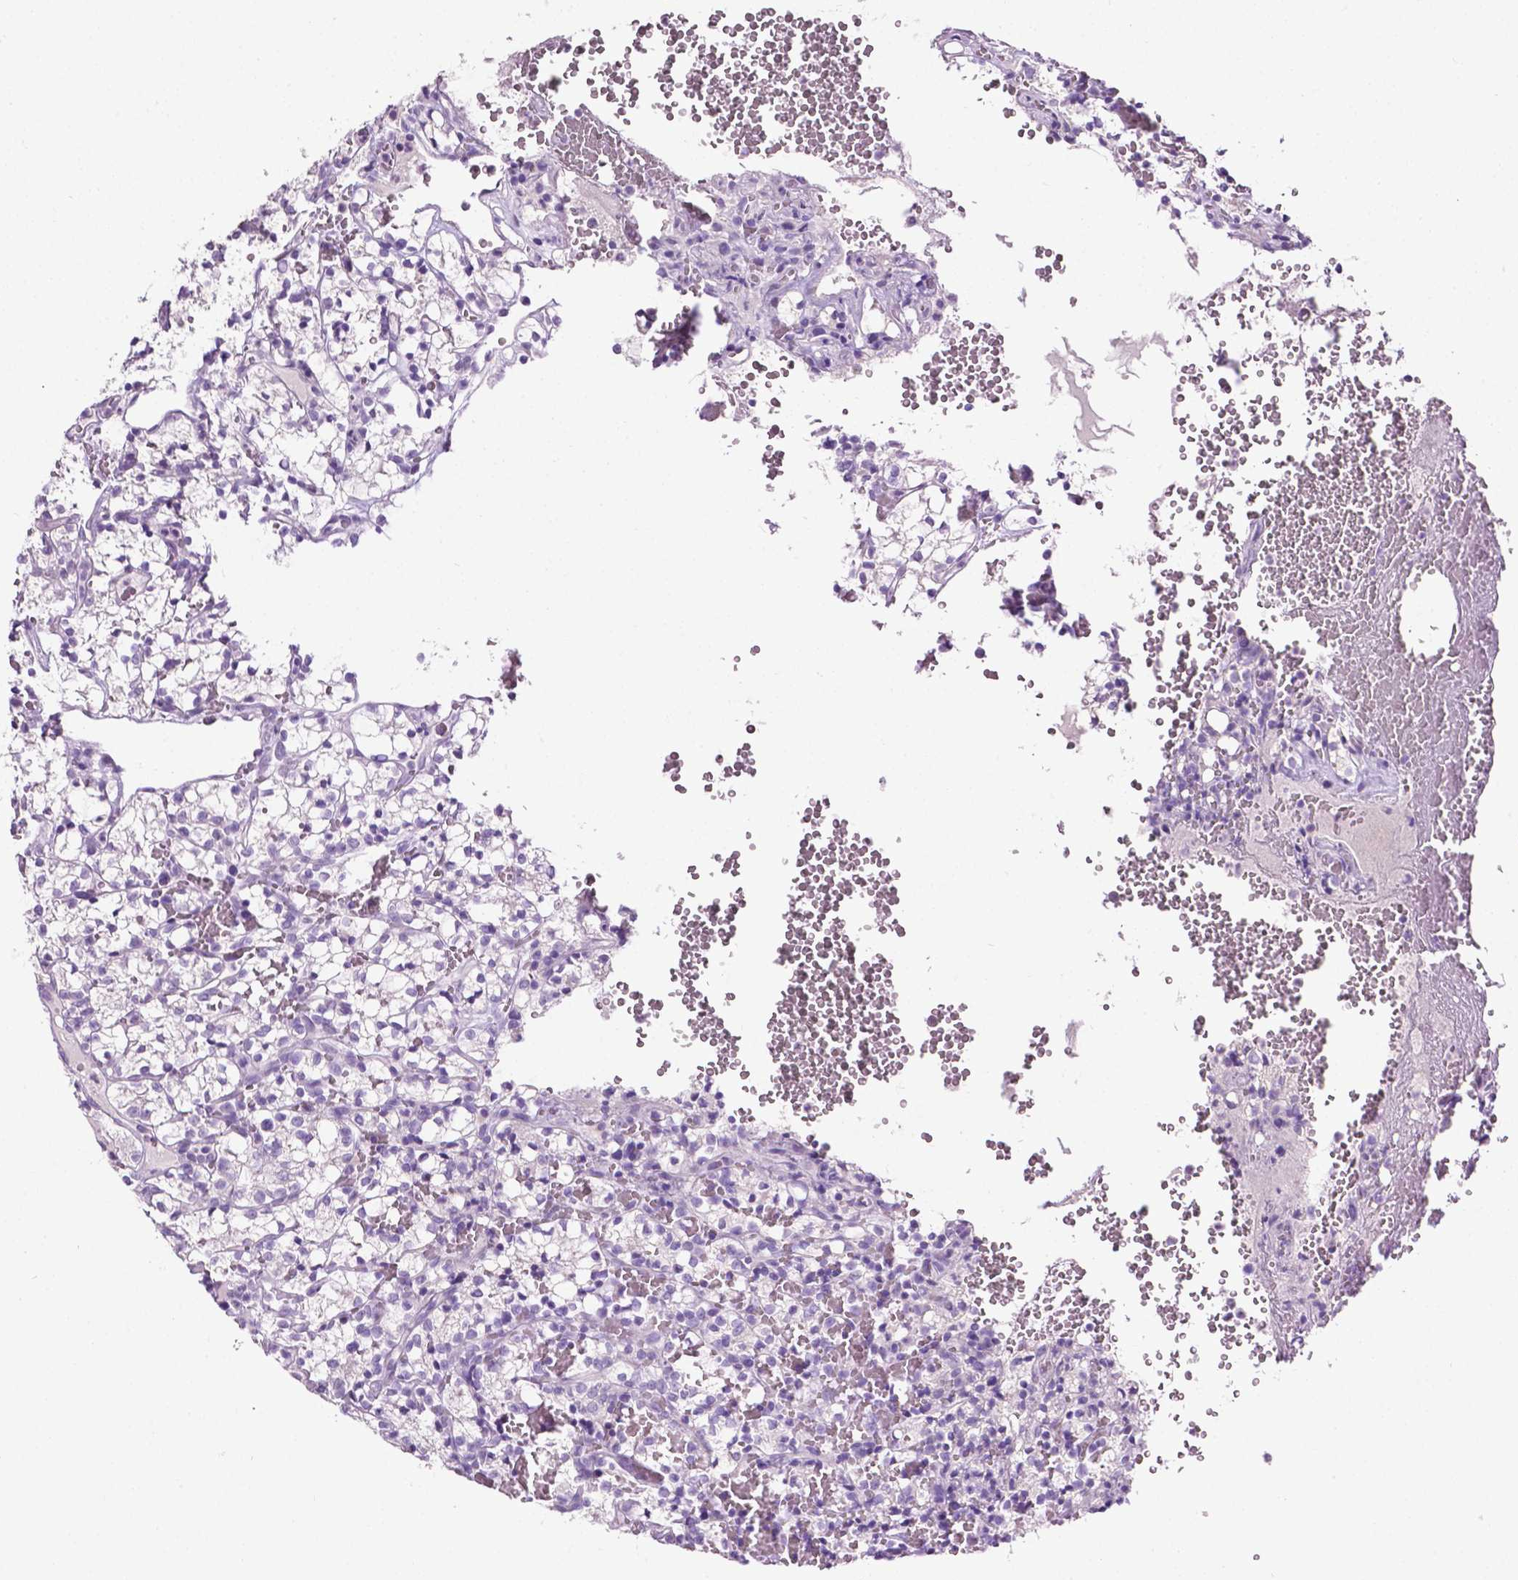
{"staining": {"intensity": "negative", "quantity": "none", "location": "none"}, "tissue": "renal cancer", "cell_type": "Tumor cells", "image_type": "cancer", "snomed": [{"axis": "morphology", "description": "Adenocarcinoma, NOS"}, {"axis": "topography", "description": "Kidney"}], "caption": "An immunohistochemistry (IHC) image of renal cancer is shown. There is no staining in tumor cells of renal cancer.", "gene": "TACSTD2", "patient": {"sex": "female", "age": 69}}